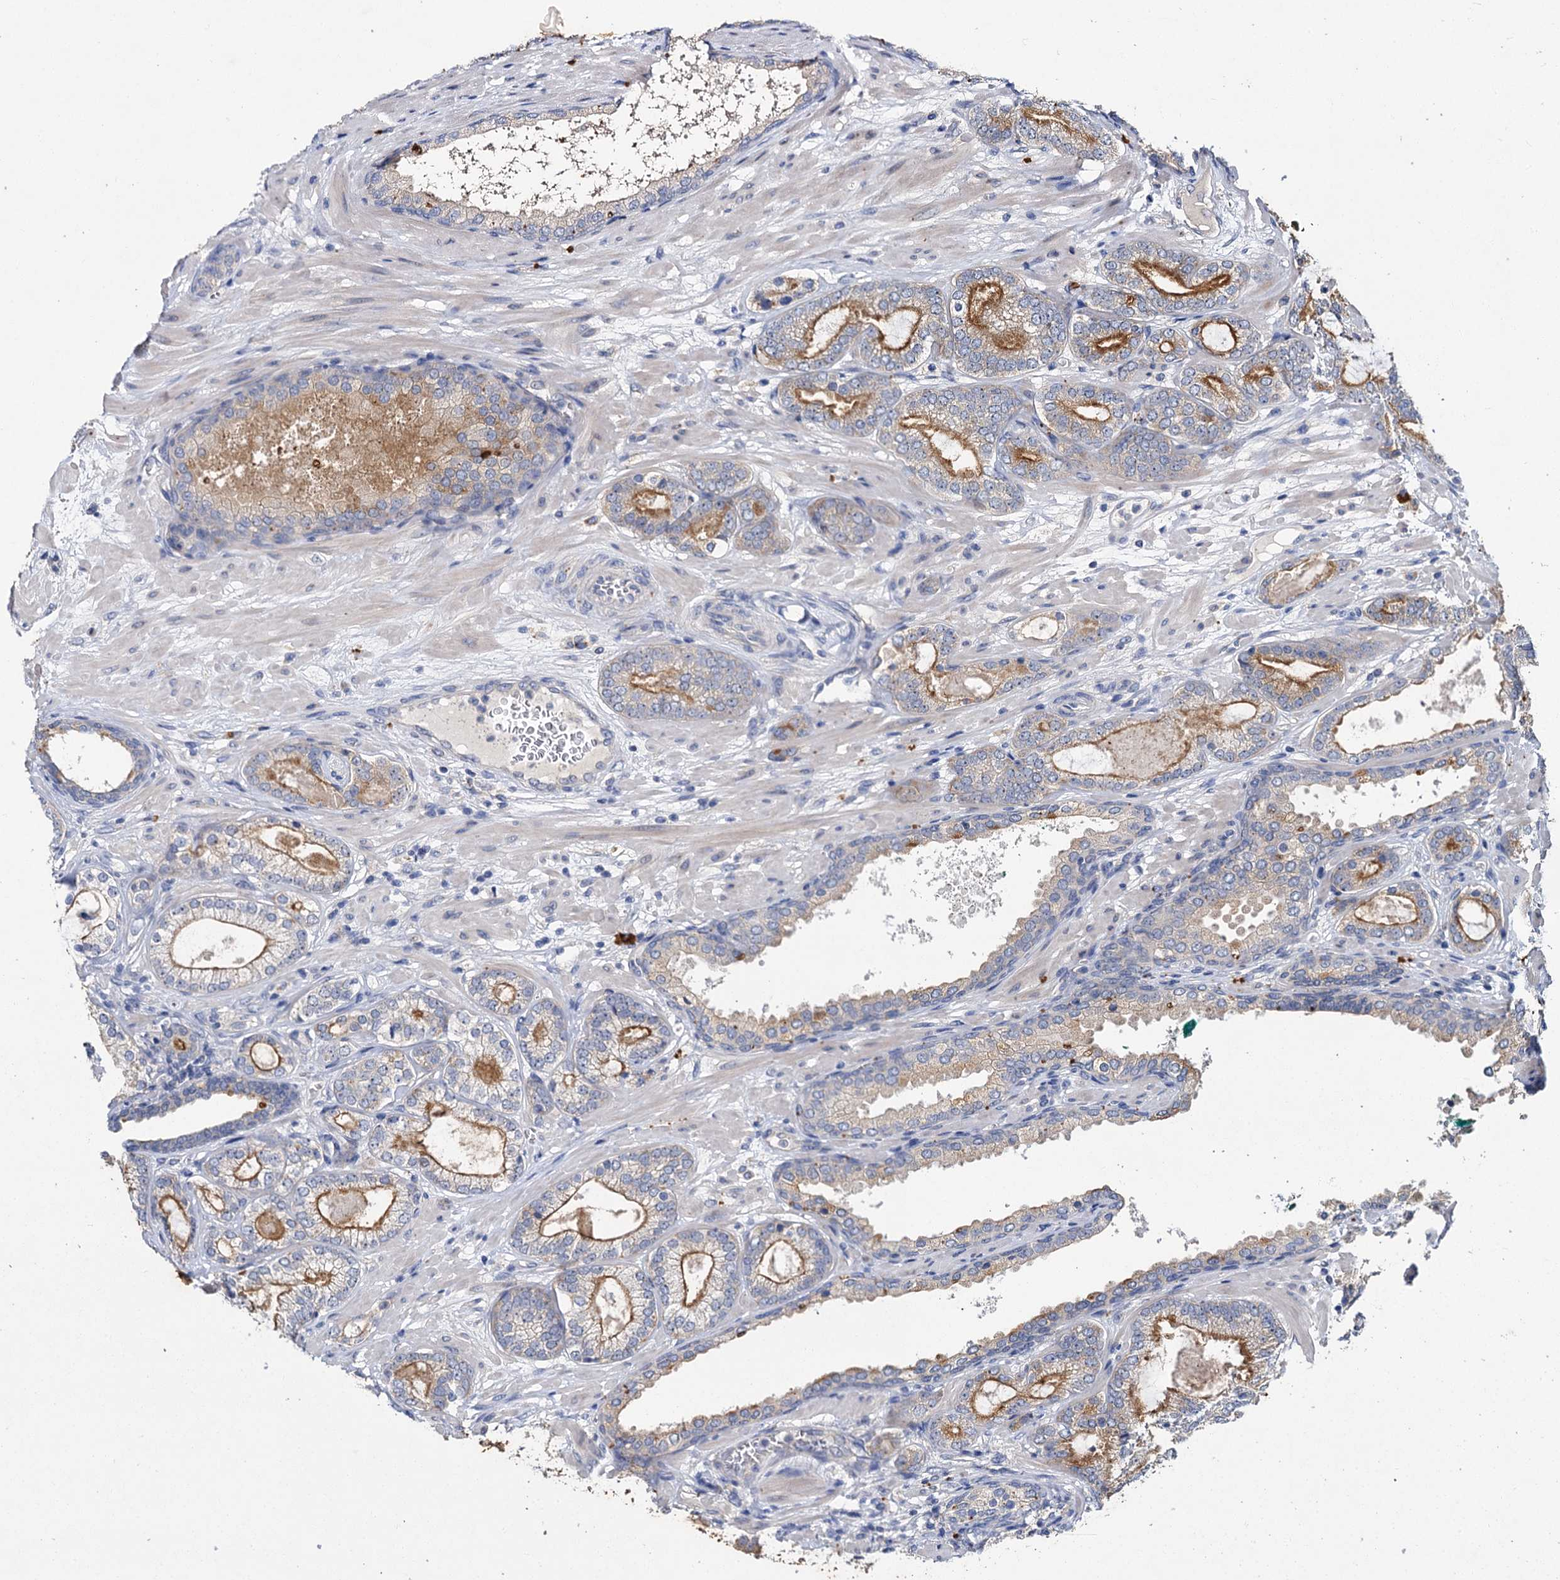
{"staining": {"intensity": "moderate", "quantity": ">75%", "location": "cytoplasmic/membranous"}, "tissue": "prostate cancer", "cell_type": "Tumor cells", "image_type": "cancer", "snomed": [{"axis": "morphology", "description": "Adenocarcinoma, High grade"}, {"axis": "topography", "description": "Prostate"}], "caption": "Prostate cancer (adenocarcinoma (high-grade)) stained with a brown dye shows moderate cytoplasmic/membranous positive staining in approximately >75% of tumor cells.", "gene": "ATP9A", "patient": {"sex": "male", "age": 60}}